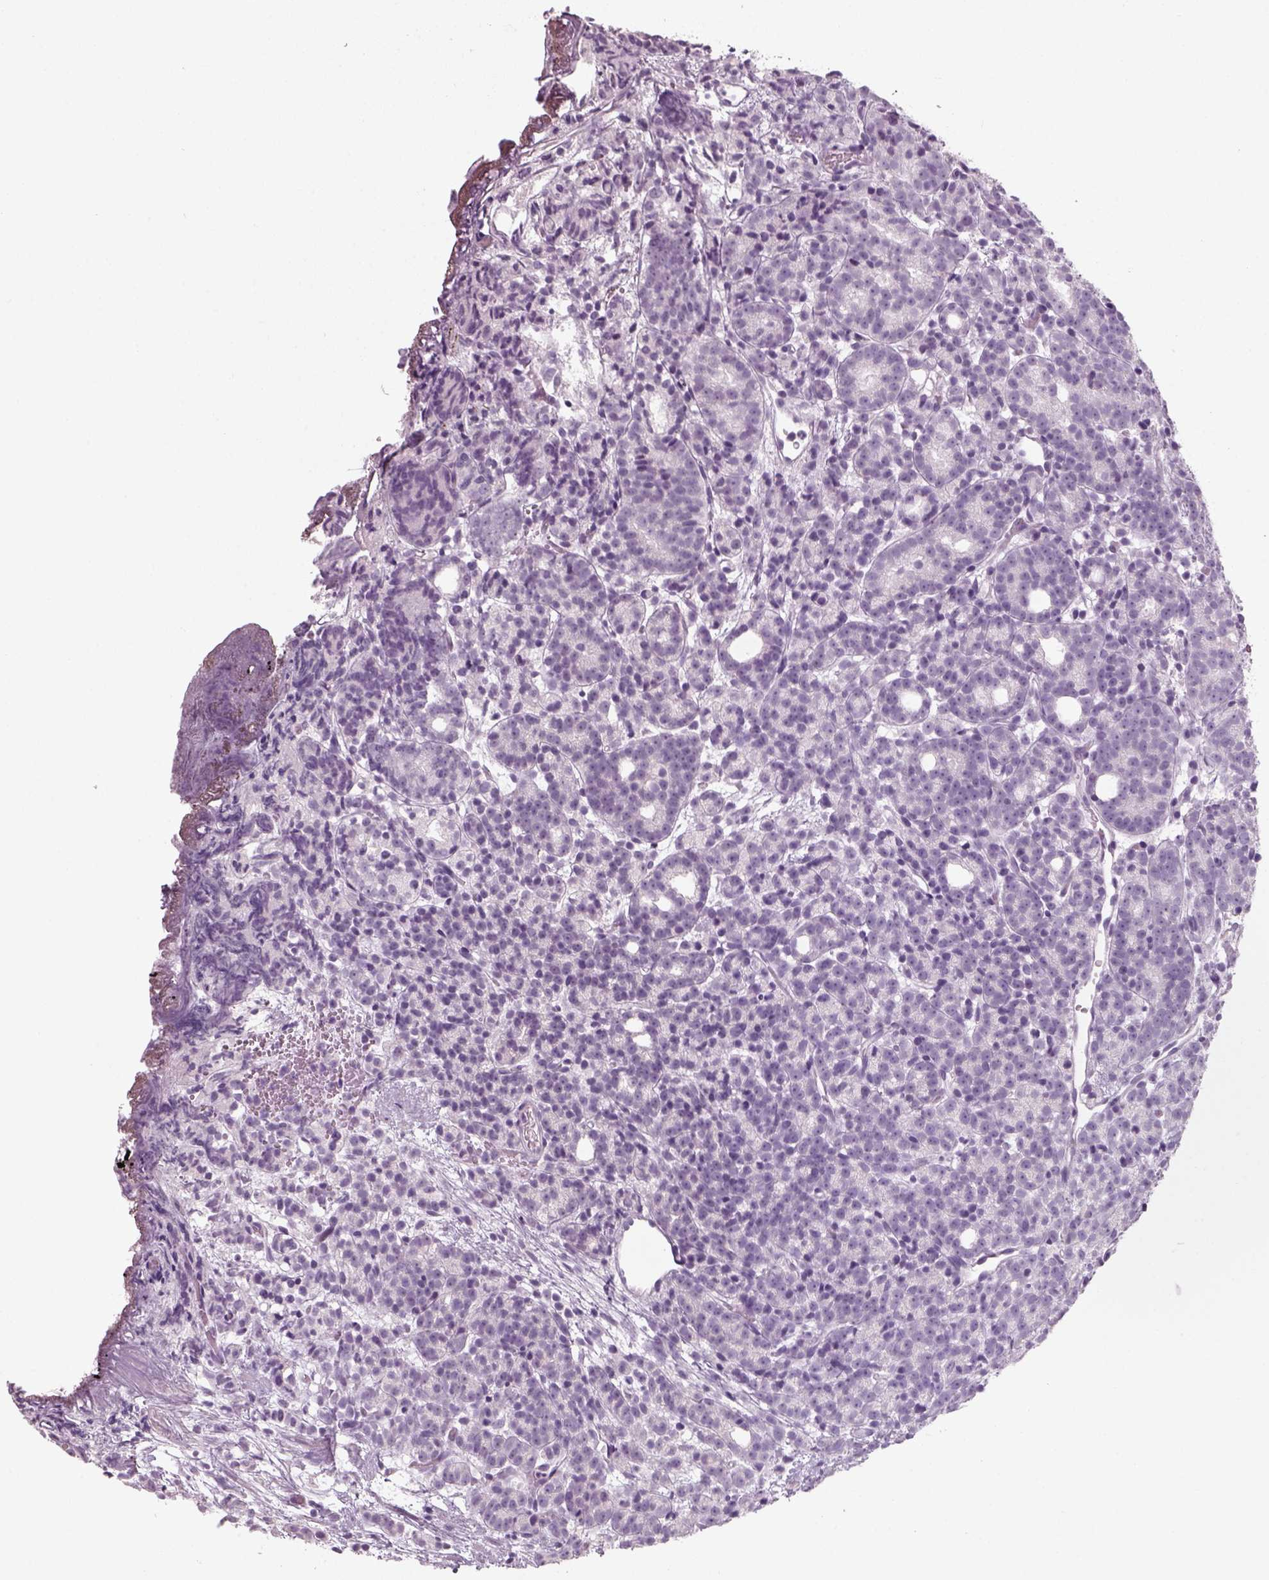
{"staining": {"intensity": "negative", "quantity": "none", "location": "none"}, "tissue": "prostate cancer", "cell_type": "Tumor cells", "image_type": "cancer", "snomed": [{"axis": "morphology", "description": "Adenocarcinoma, High grade"}, {"axis": "topography", "description": "Prostate"}], "caption": "This histopathology image is of prostate cancer (high-grade adenocarcinoma) stained with IHC to label a protein in brown with the nuclei are counter-stained blue. There is no expression in tumor cells.", "gene": "SLC6A2", "patient": {"sex": "male", "age": 53}}